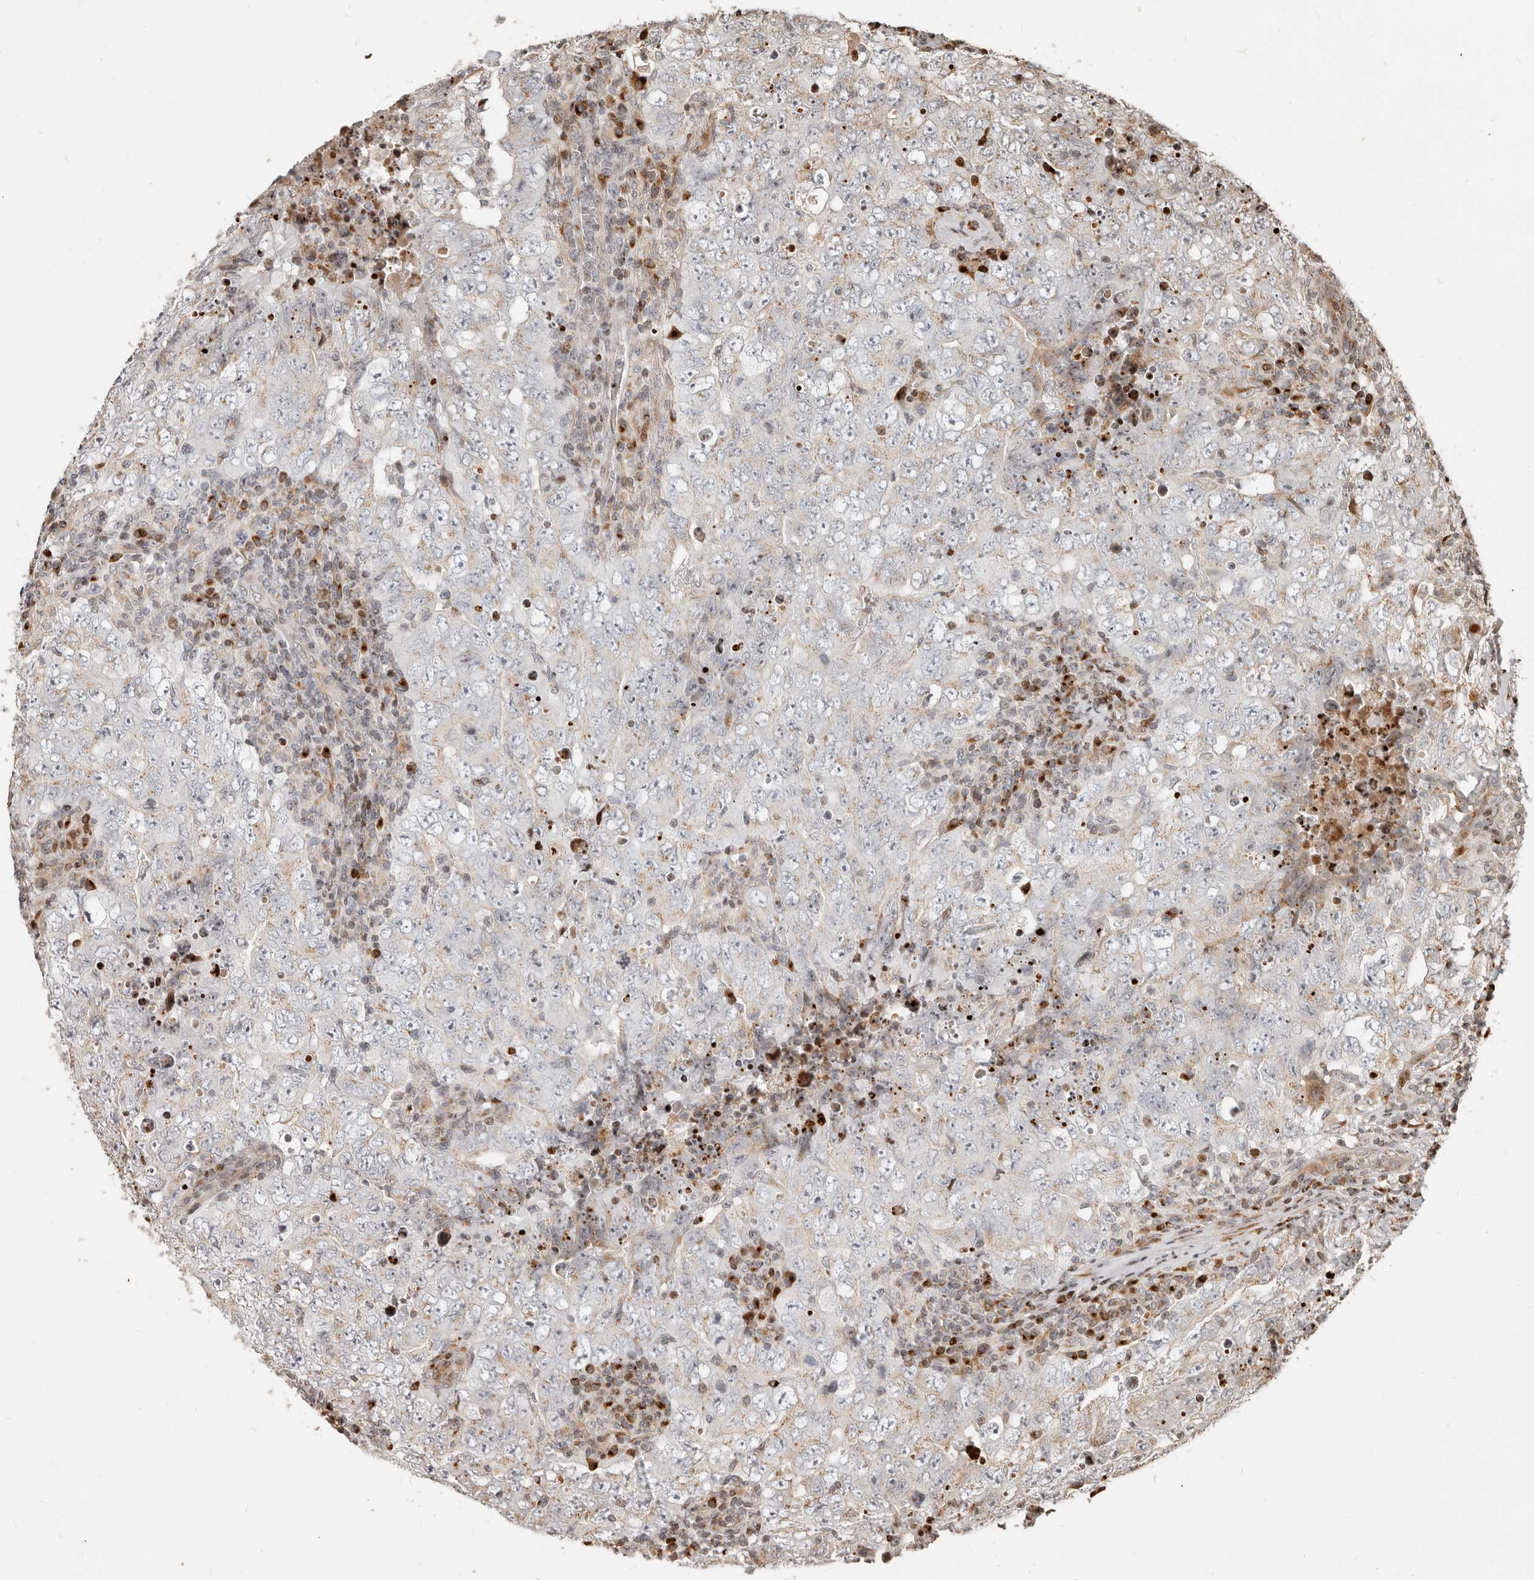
{"staining": {"intensity": "moderate", "quantity": "<25%", "location": "cytoplasmic/membranous"}, "tissue": "testis cancer", "cell_type": "Tumor cells", "image_type": "cancer", "snomed": [{"axis": "morphology", "description": "Carcinoma, Embryonal, NOS"}, {"axis": "topography", "description": "Testis"}], "caption": "IHC staining of testis cancer (embryonal carcinoma), which reveals low levels of moderate cytoplasmic/membranous expression in about <25% of tumor cells indicating moderate cytoplasmic/membranous protein expression. The staining was performed using DAB (3,3'-diaminobenzidine) (brown) for protein detection and nuclei were counterstained in hematoxylin (blue).", "gene": "TRIM4", "patient": {"sex": "male", "age": 26}}